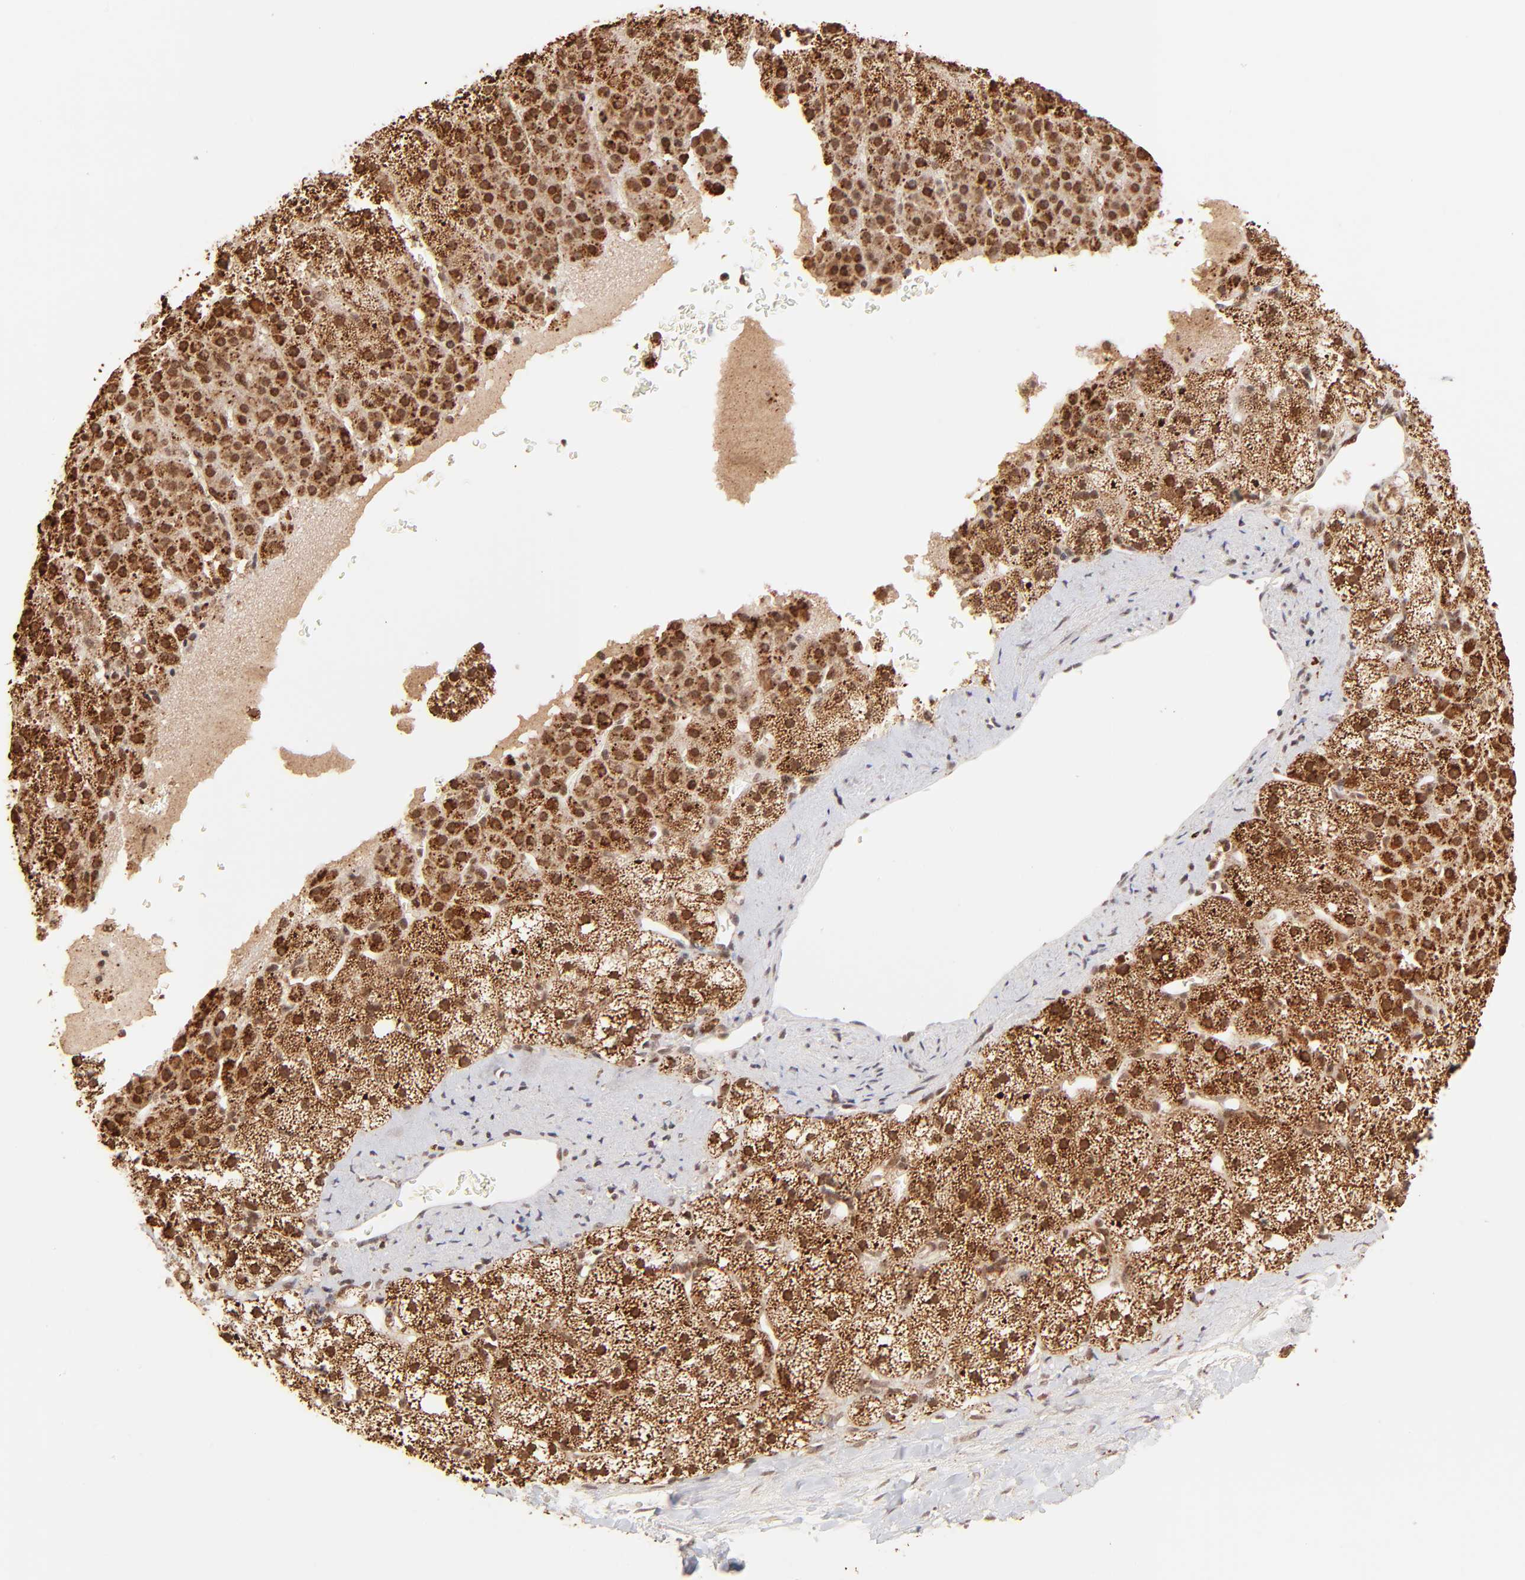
{"staining": {"intensity": "strong", "quantity": ">75%", "location": "cytoplasmic/membranous,nuclear"}, "tissue": "adrenal gland", "cell_type": "Glandular cells", "image_type": "normal", "snomed": [{"axis": "morphology", "description": "Normal tissue, NOS"}, {"axis": "topography", "description": "Adrenal gland"}], "caption": "A high-resolution micrograph shows immunohistochemistry (IHC) staining of benign adrenal gland, which exhibits strong cytoplasmic/membranous,nuclear positivity in approximately >75% of glandular cells.", "gene": "MED15", "patient": {"sex": "male", "age": 35}}